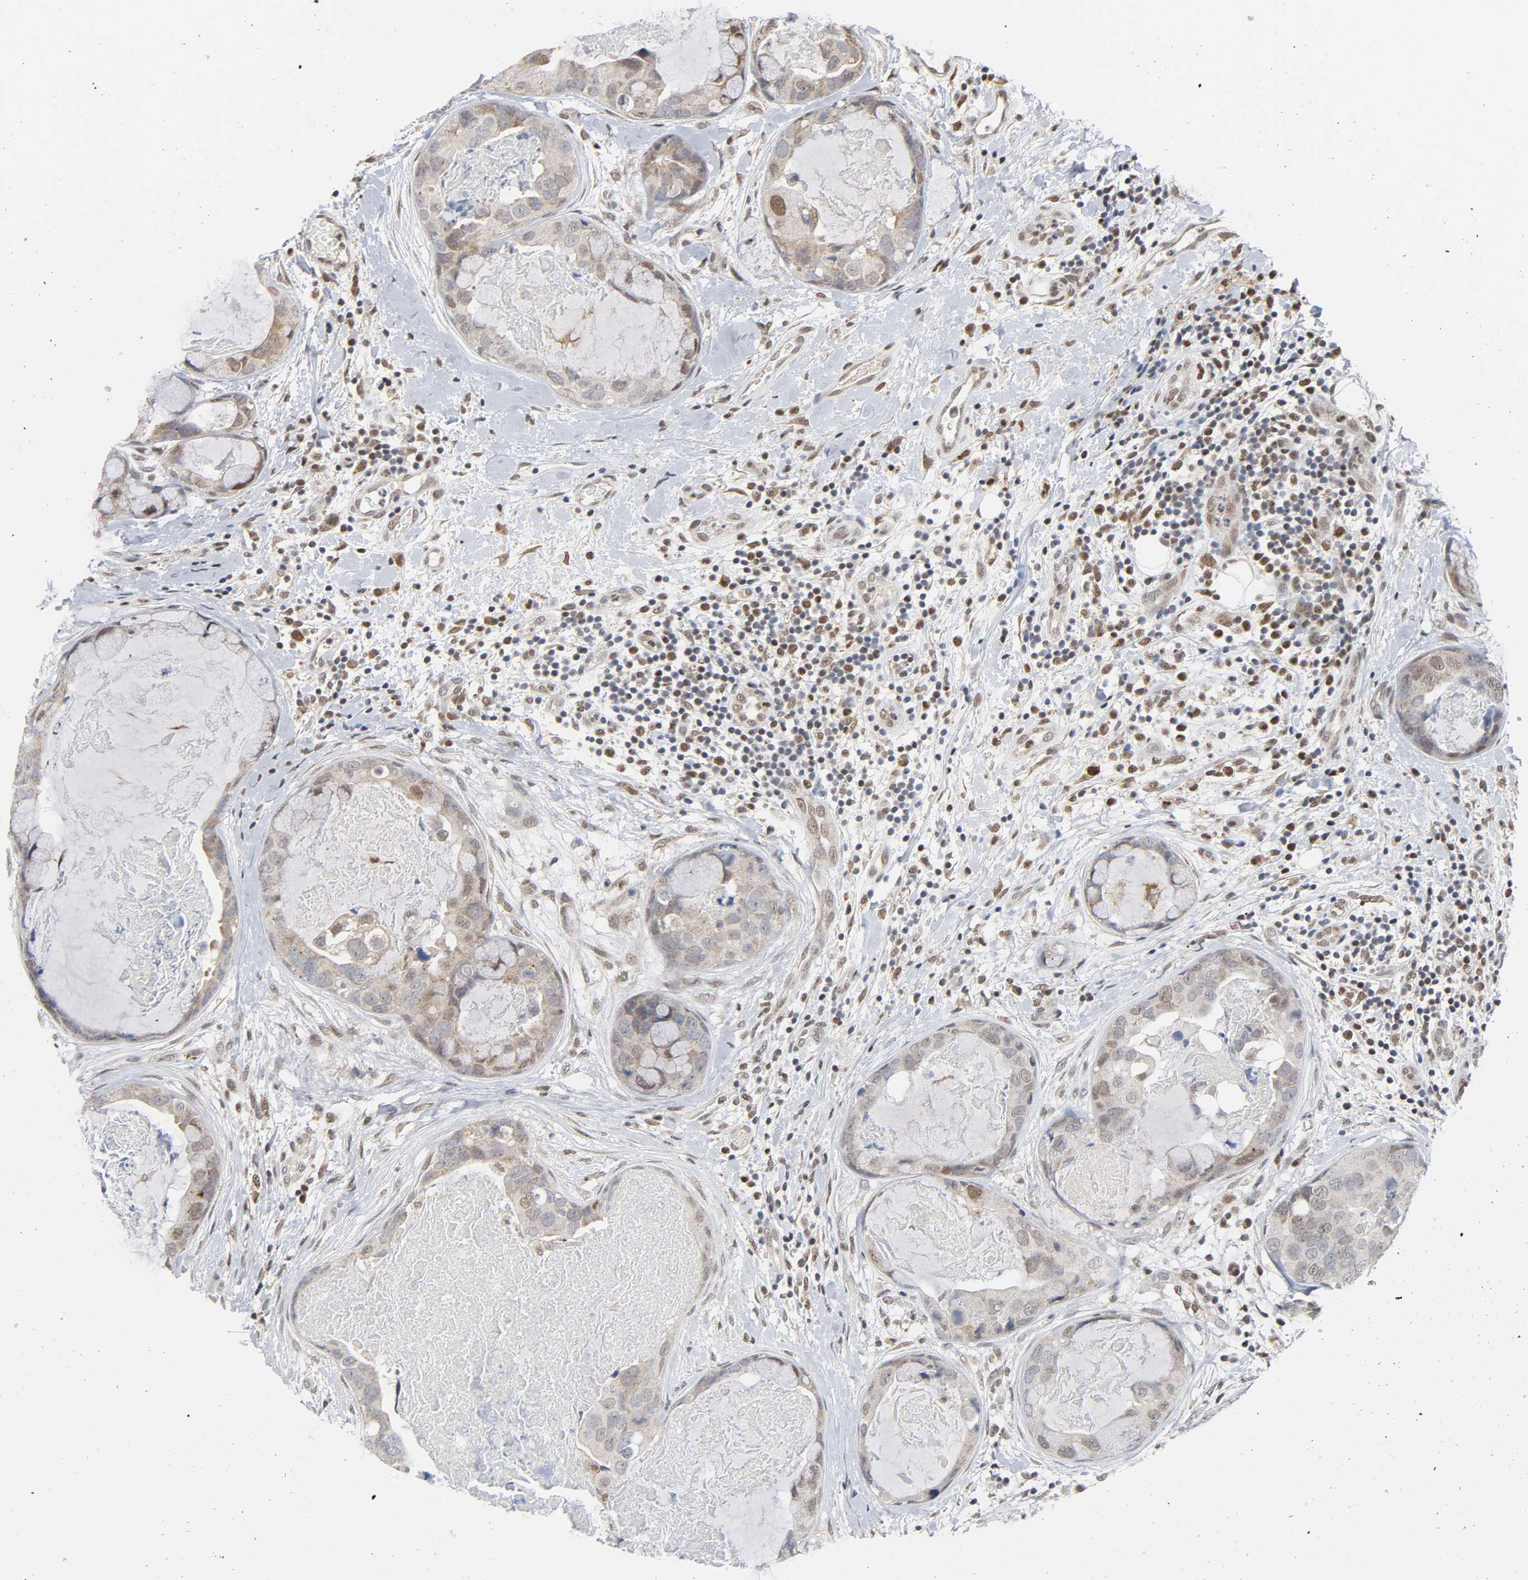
{"staining": {"intensity": "weak", "quantity": "25%-75%", "location": "cytoplasmic/membranous,nuclear"}, "tissue": "breast cancer", "cell_type": "Tumor cells", "image_type": "cancer", "snomed": [{"axis": "morphology", "description": "Duct carcinoma"}, {"axis": "topography", "description": "Breast"}], "caption": "A high-resolution micrograph shows immunohistochemistry (IHC) staining of infiltrating ductal carcinoma (breast), which reveals weak cytoplasmic/membranous and nuclear positivity in about 25%-75% of tumor cells.", "gene": "KAT2B", "patient": {"sex": "female", "age": 40}}